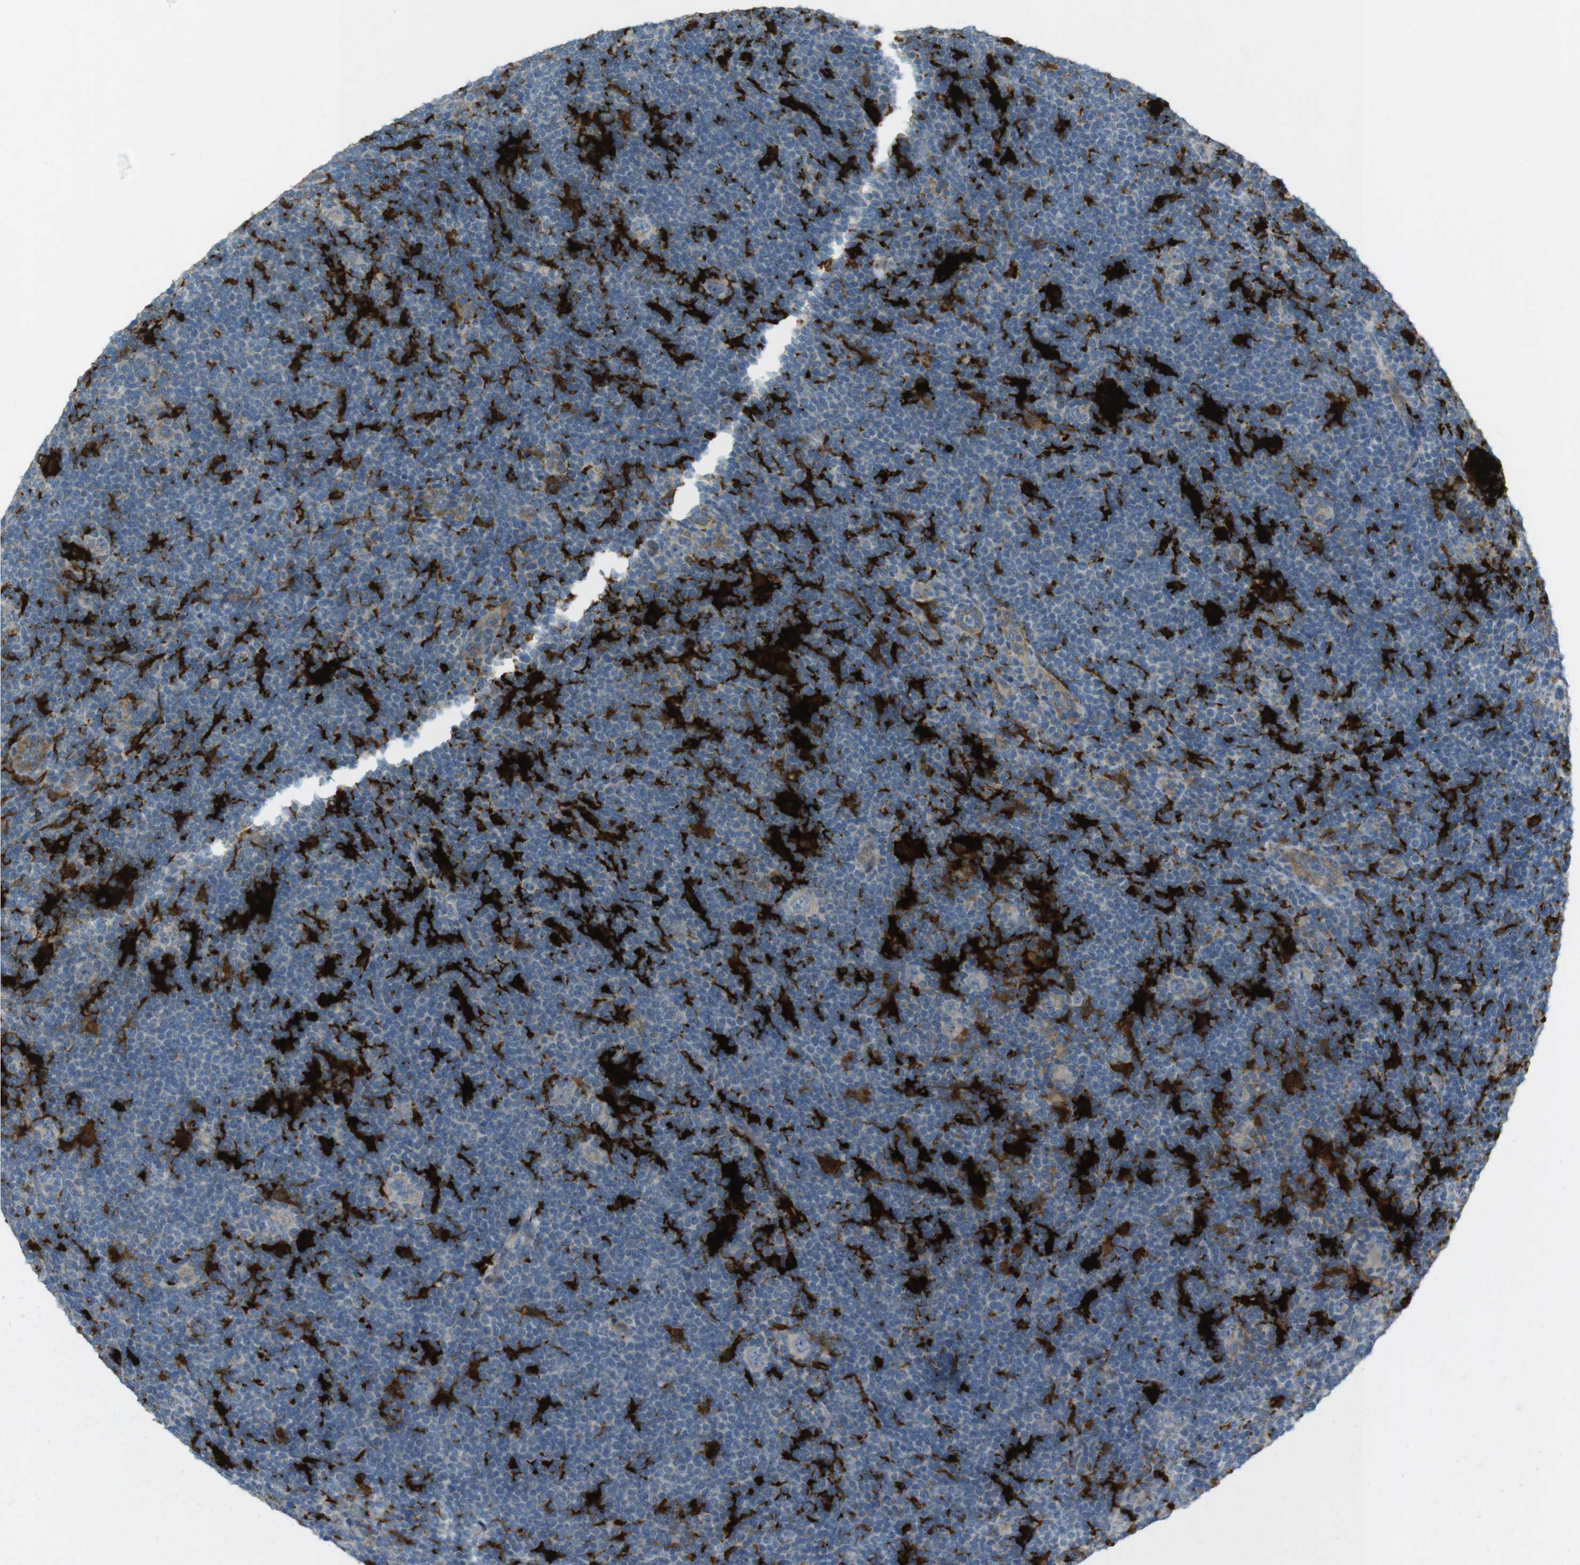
{"staining": {"intensity": "negative", "quantity": "none", "location": "none"}, "tissue": "lymphoma", "cell_type": "Tumor cells", "image_type": "cancer", "snomed": [{"axis": "morphology", "description": "Hodgkin's disease, NOS"}, {"axis": "topography", "description": "Lymph node"}], "caption": "This is a photomicrograph of immunohistochemistry (IHC) staining of Hodgkin's disease, which shows no positivity in tumor cells.", "gene": "TMEM41B", "patient": {"sex": "female", "age": 57}}